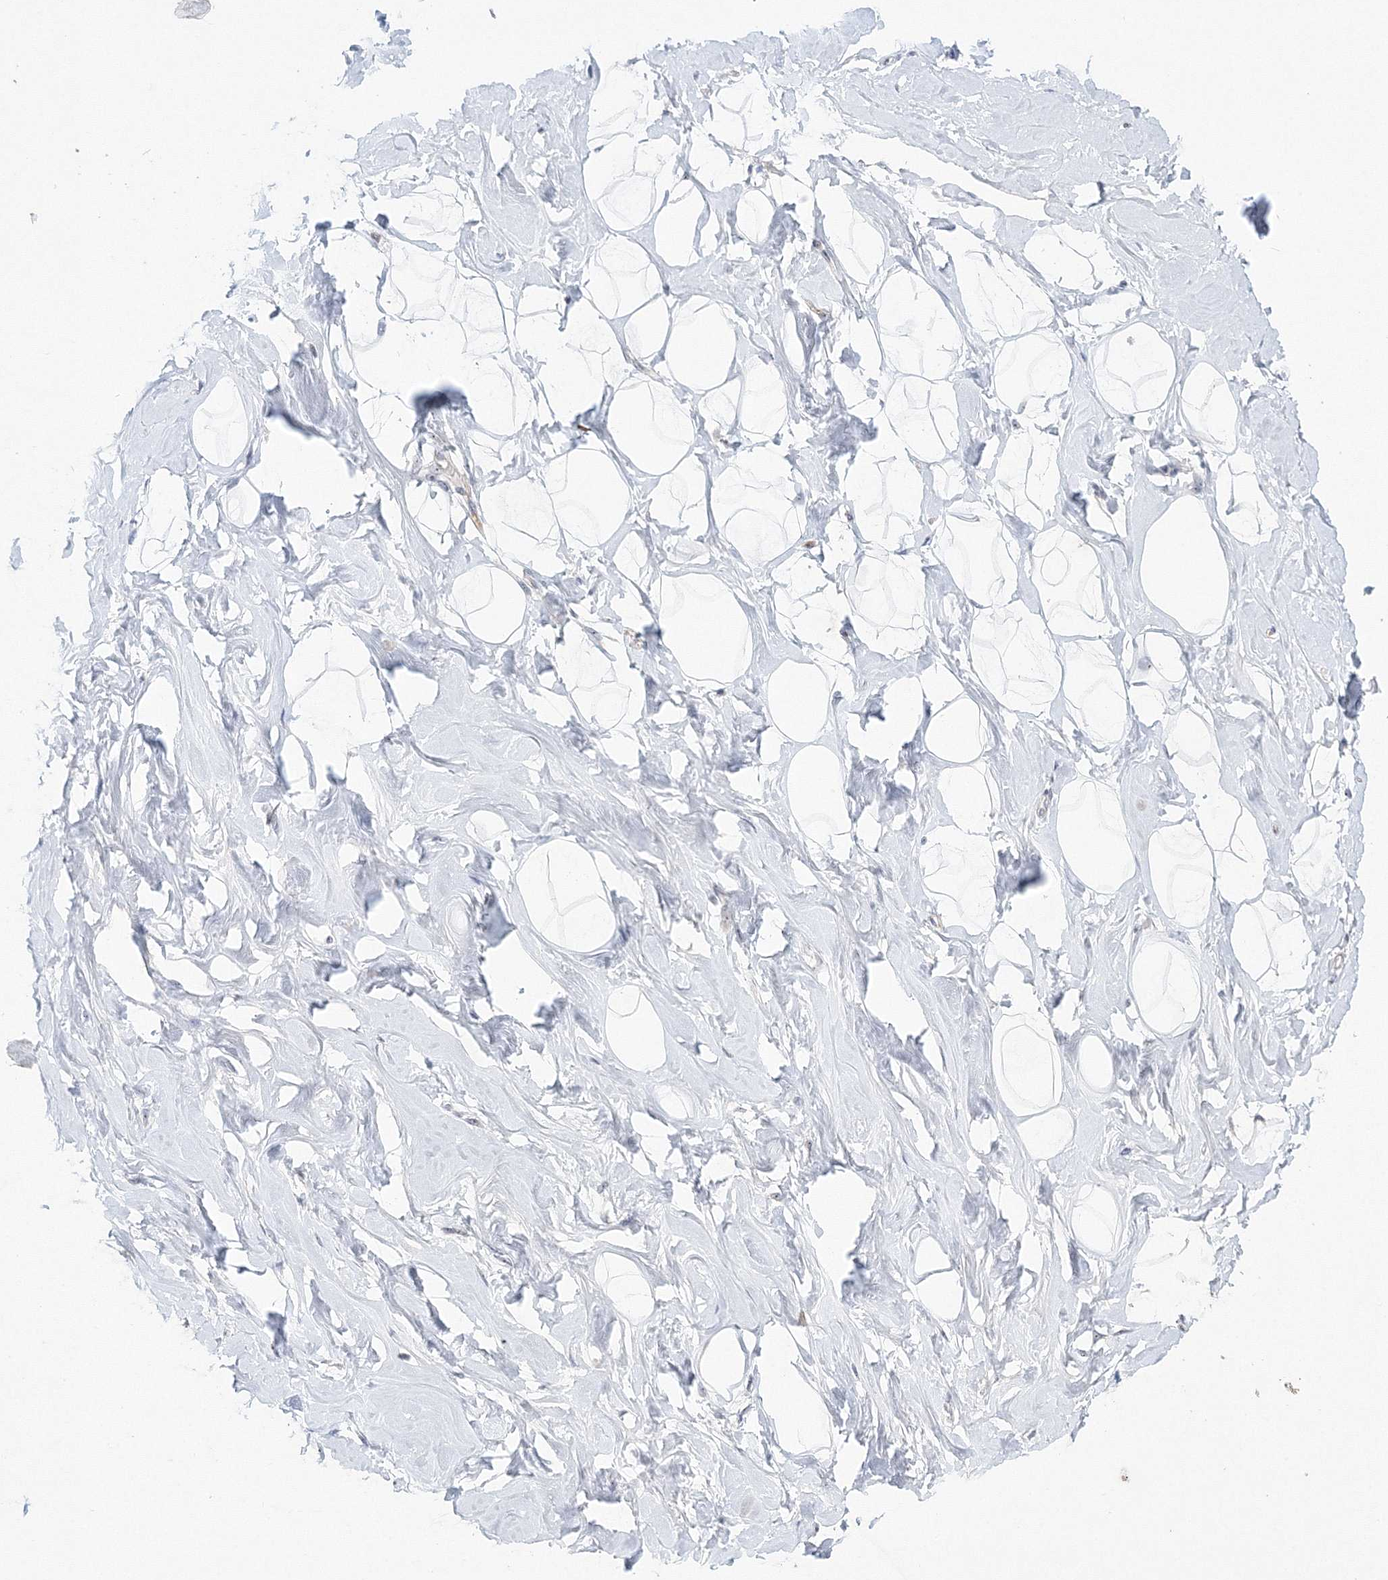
{"staining": {"intensity": "negative", "quantity": "none", "location": "none"}, "tissue": "breast", "cell_type": "Adipocytes", "image_type": "normal", "snomed": [{"axis": "morphology", "description": "Normal tissue, NOS"}, {"axis": "morphology", "description": "Adenoma, NOS"}, {"axis": "topography", "description": "Breast"}], "caption": "This histopathology image is of unremarkable breast stained with immunohistochemistry (IHC) to label a protein in brown with the nuclei are counter-stained blue. There is no expression in adipocytes.", "gene": "SIRT7", "patient": {"sex": "female", "age": 23}}